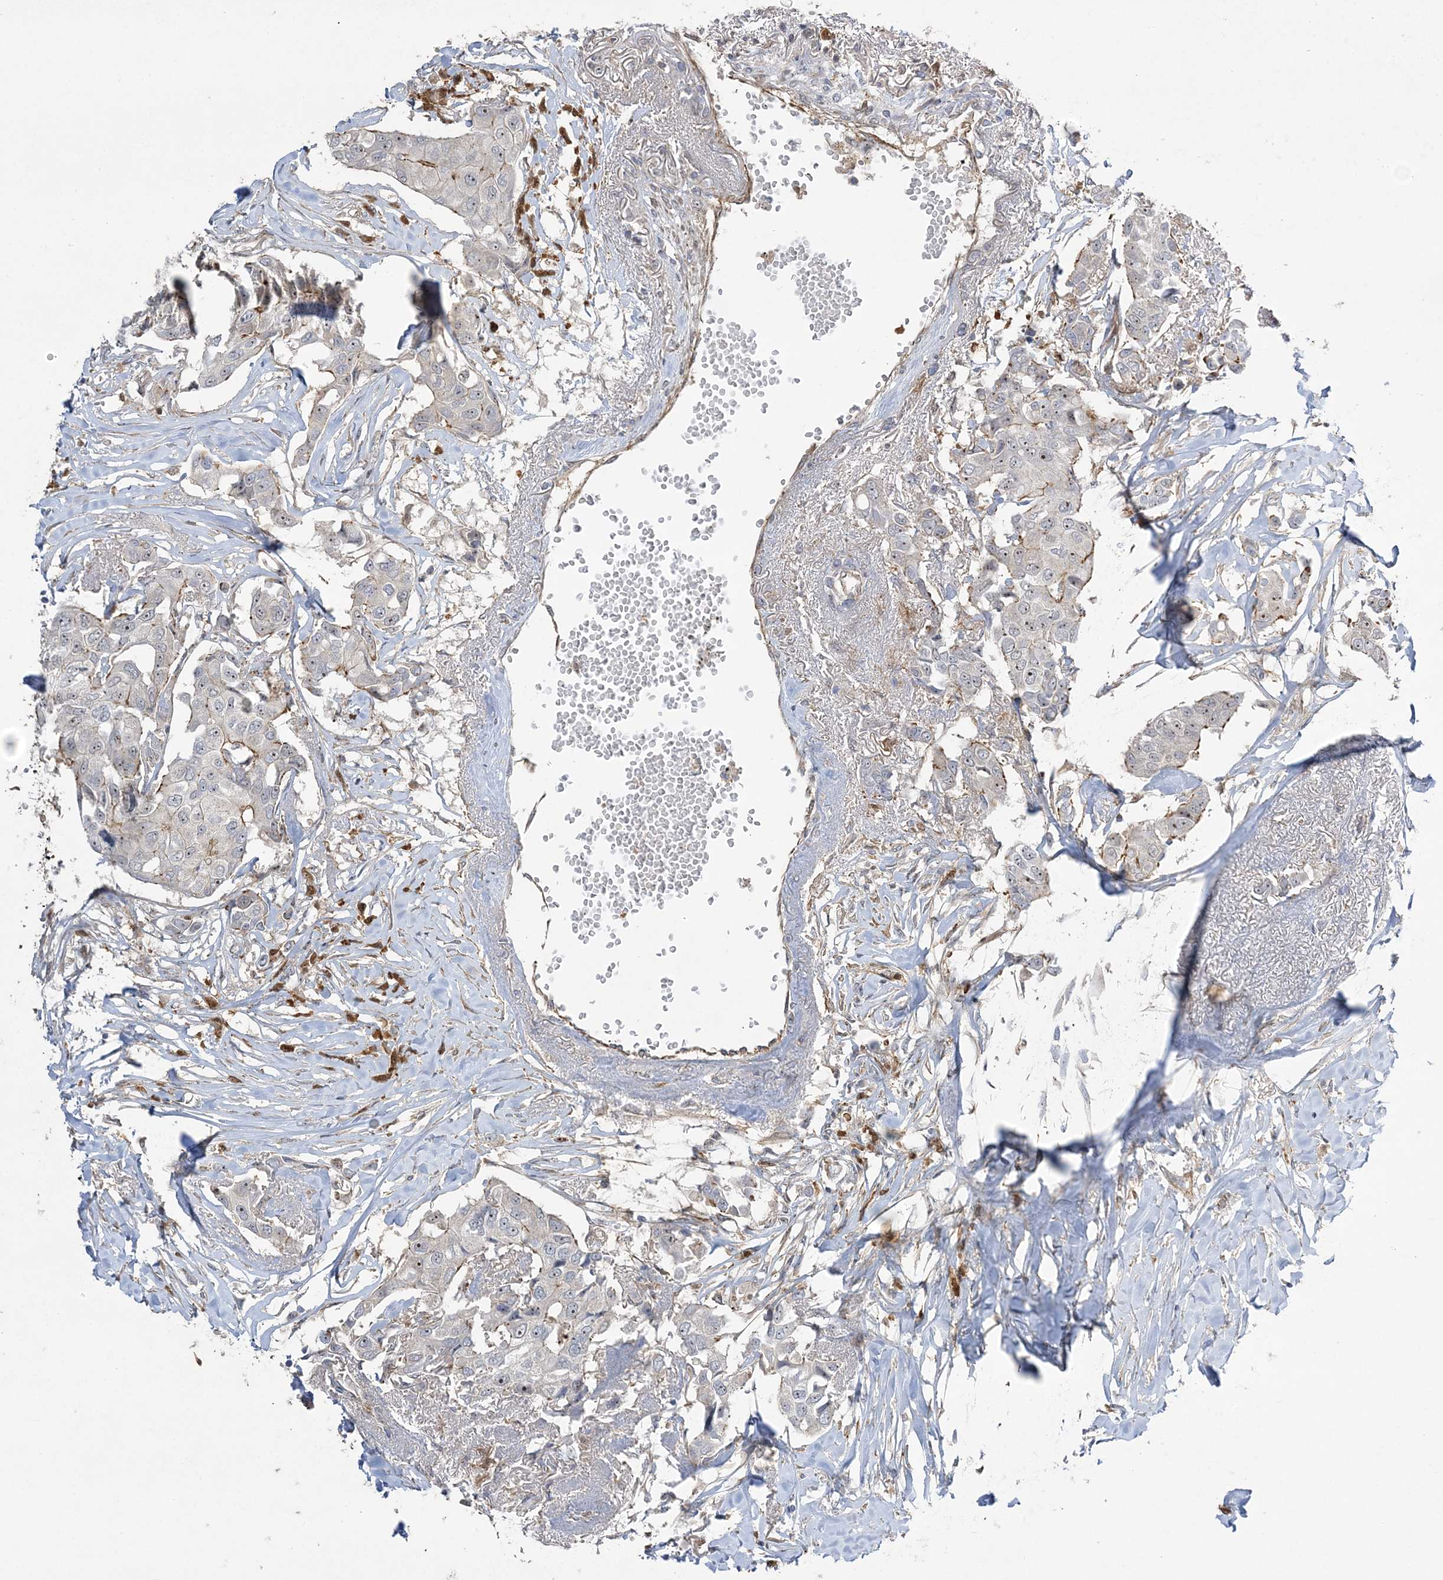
{"staining": {"intensity": "moderate", "quantity": ">75%", "location": "nuclear"}, "tissue": "breast cancer", "cell_type": "Tumor cells", "image_type": "cancer", "snomed": [{"axis": "morphology", "description": "Duct carcinoma"}, {"axis": "topography", "description": "Breast"}], "caption": "Human breast infiltrating ductal carcinoma stained for a protein (brown) displays moderate nuclear positive positivity in approximately >75% of tumor cells.", "gene": "NPM3", "patient": {"sex": "female", "age": 80}}